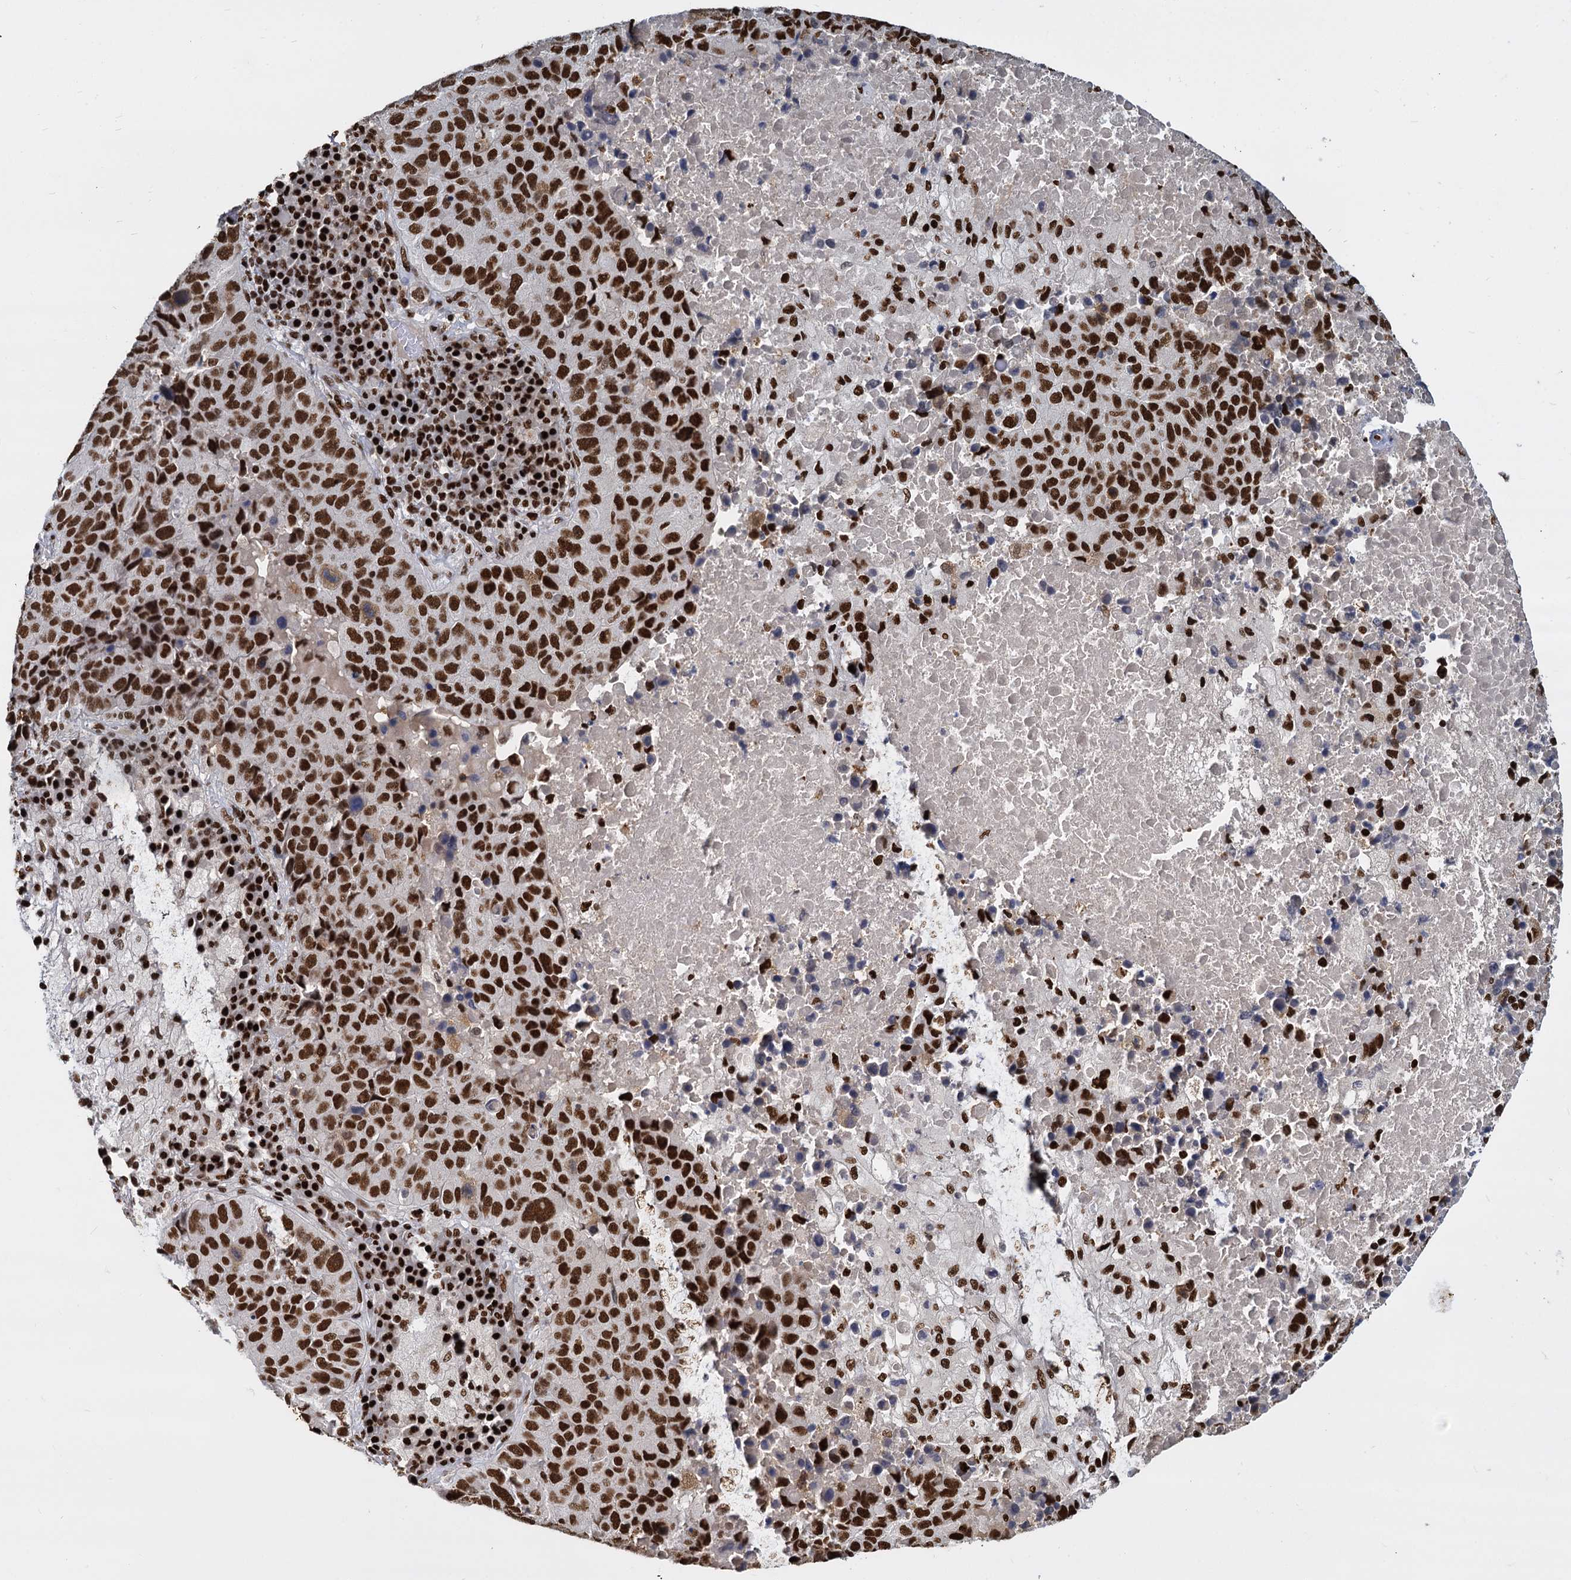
{"staining": {"intensity": "strong", "quantity": ">75%", "location": "nuclear"}, "tissue": "lung cancer", "cell_type": "Tumor cells", "image_type": "cancer", "snomed": [{"axis": "morphology", "description": "Squamous cell carcinoma, NOS"}, {"axis": "topography", "description": "Lung"}], "caption": "Immunohistochemical staining of human lung squamous cell carcinoma displays high levels of strong nuclear expression in about >75% of tumor cells.", "gene": "DCPS", "patient": {"sex": "male", "age": 73}}